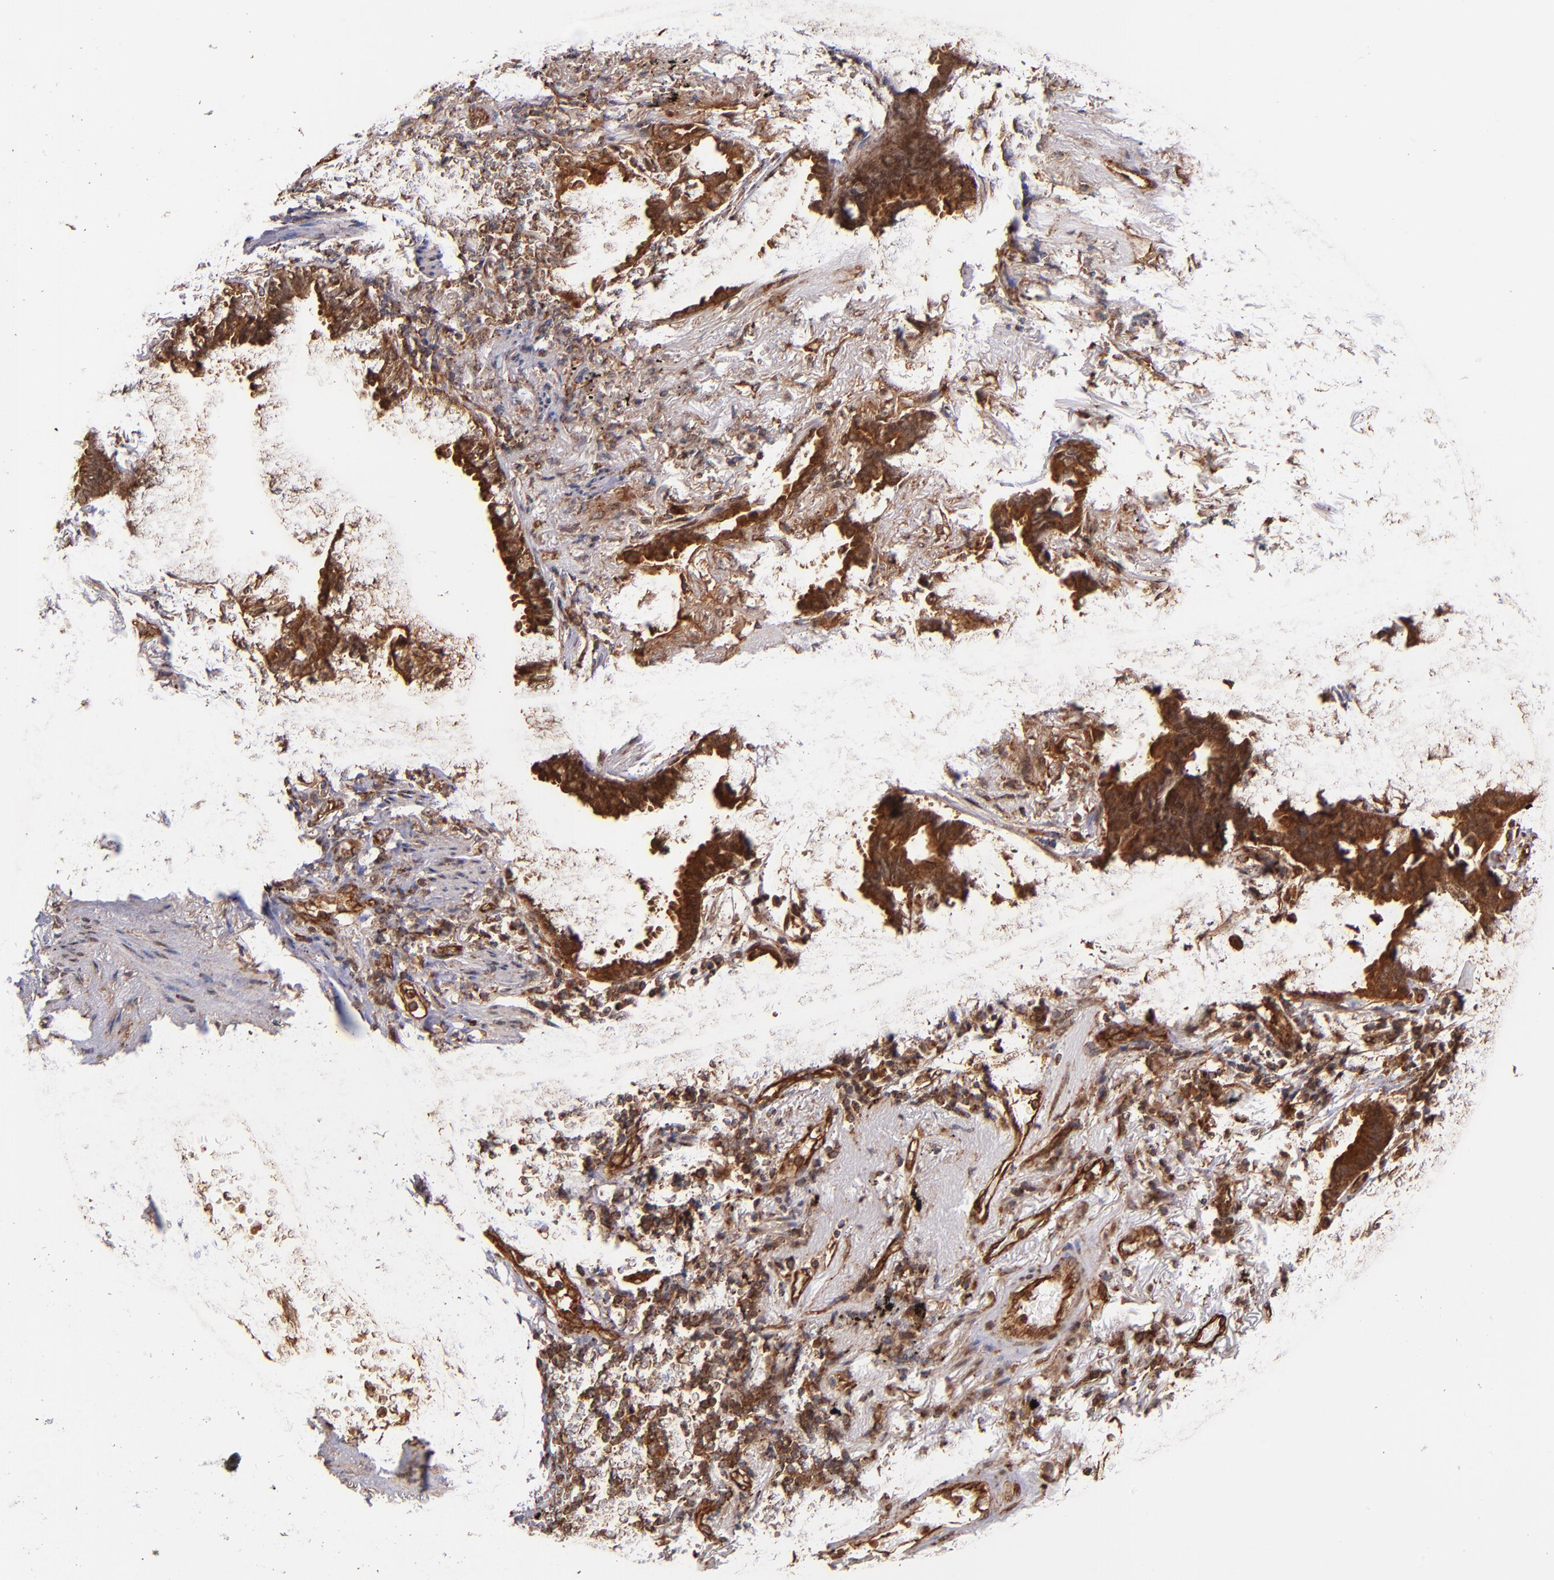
{"staining": {"intensity": "strong", "quantity": ">75%", "location": "cytoplasmic/membranous,nuclear"}, "tissue": "lung cancer", "cell_type": "Tumor cells", "image_type": "cancer", "snomed": [{"axis": "morphology", "description": "Adenocarcinoma, NOS"}, {"axis": "topography", "description": "Lung"}], "caption": "A micrograph of lung cancer stained for a protein exhibits strong cytoplasmic/membranous and nuclear brown staining in tumor cells.", "gene": "STX8", "patient": {"sex": "female", "age": 64}}